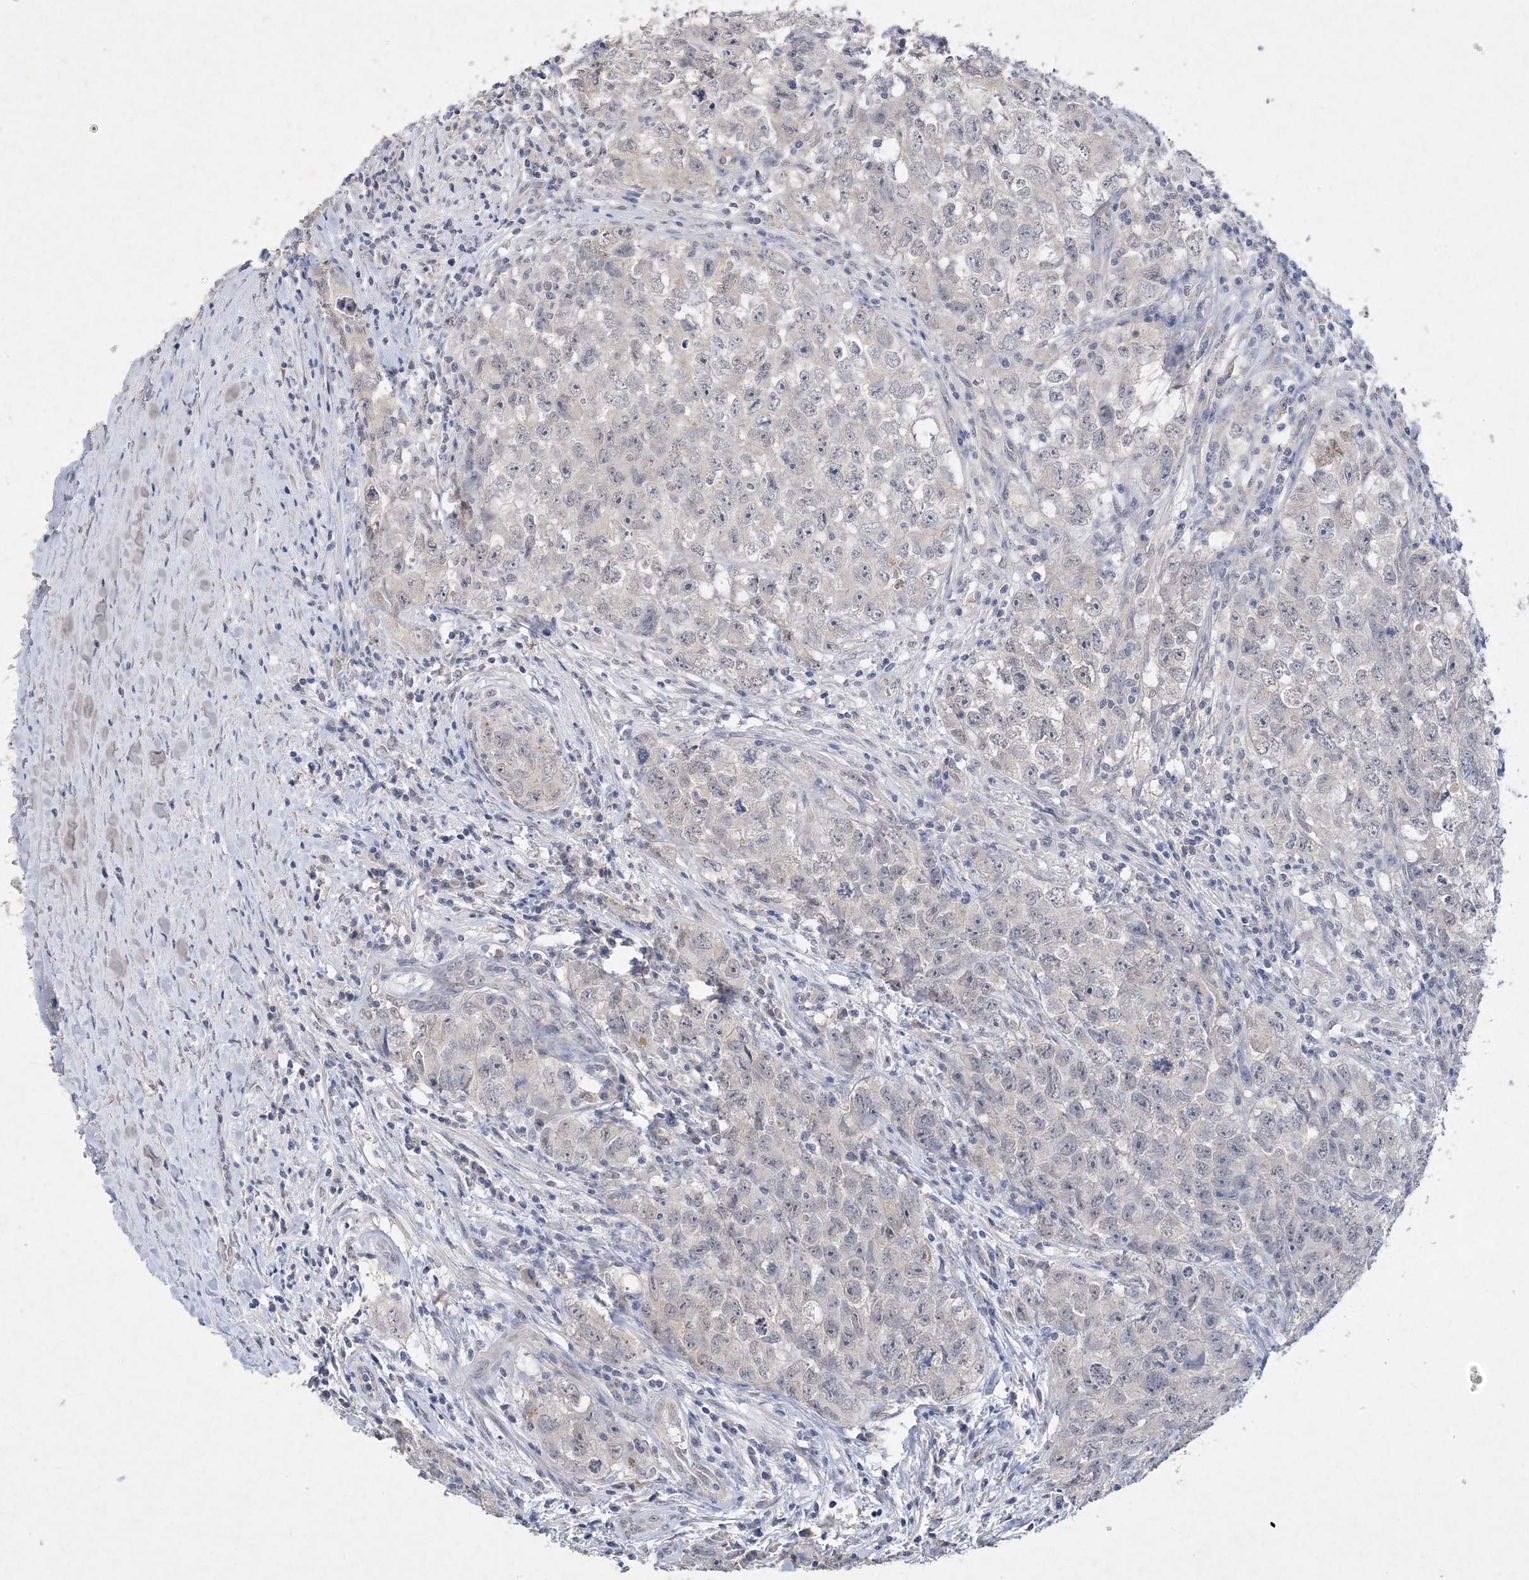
{"staining": {"intensity": "negative", "quantity": "none", "location": "none"}, "tissue": "testis cancer", "cell_type": "Tumor cells", "image_type": "cancer", "snomed": [{"axis": "morphology", "description": "Seminoma, NOS"}, {"axis": "morphology", "description": "Carcinoma, Embryonal, NOS"}, {"axis": "topography", "description": "Testis"}], "caption": "The immunohistochemistry histopathology image has no significant staining in tumor cells of testis cancer (embryonal carcinoma) tissue.", "gene": "C11orf58", "patient": {"sex": "male", "age": 43}}